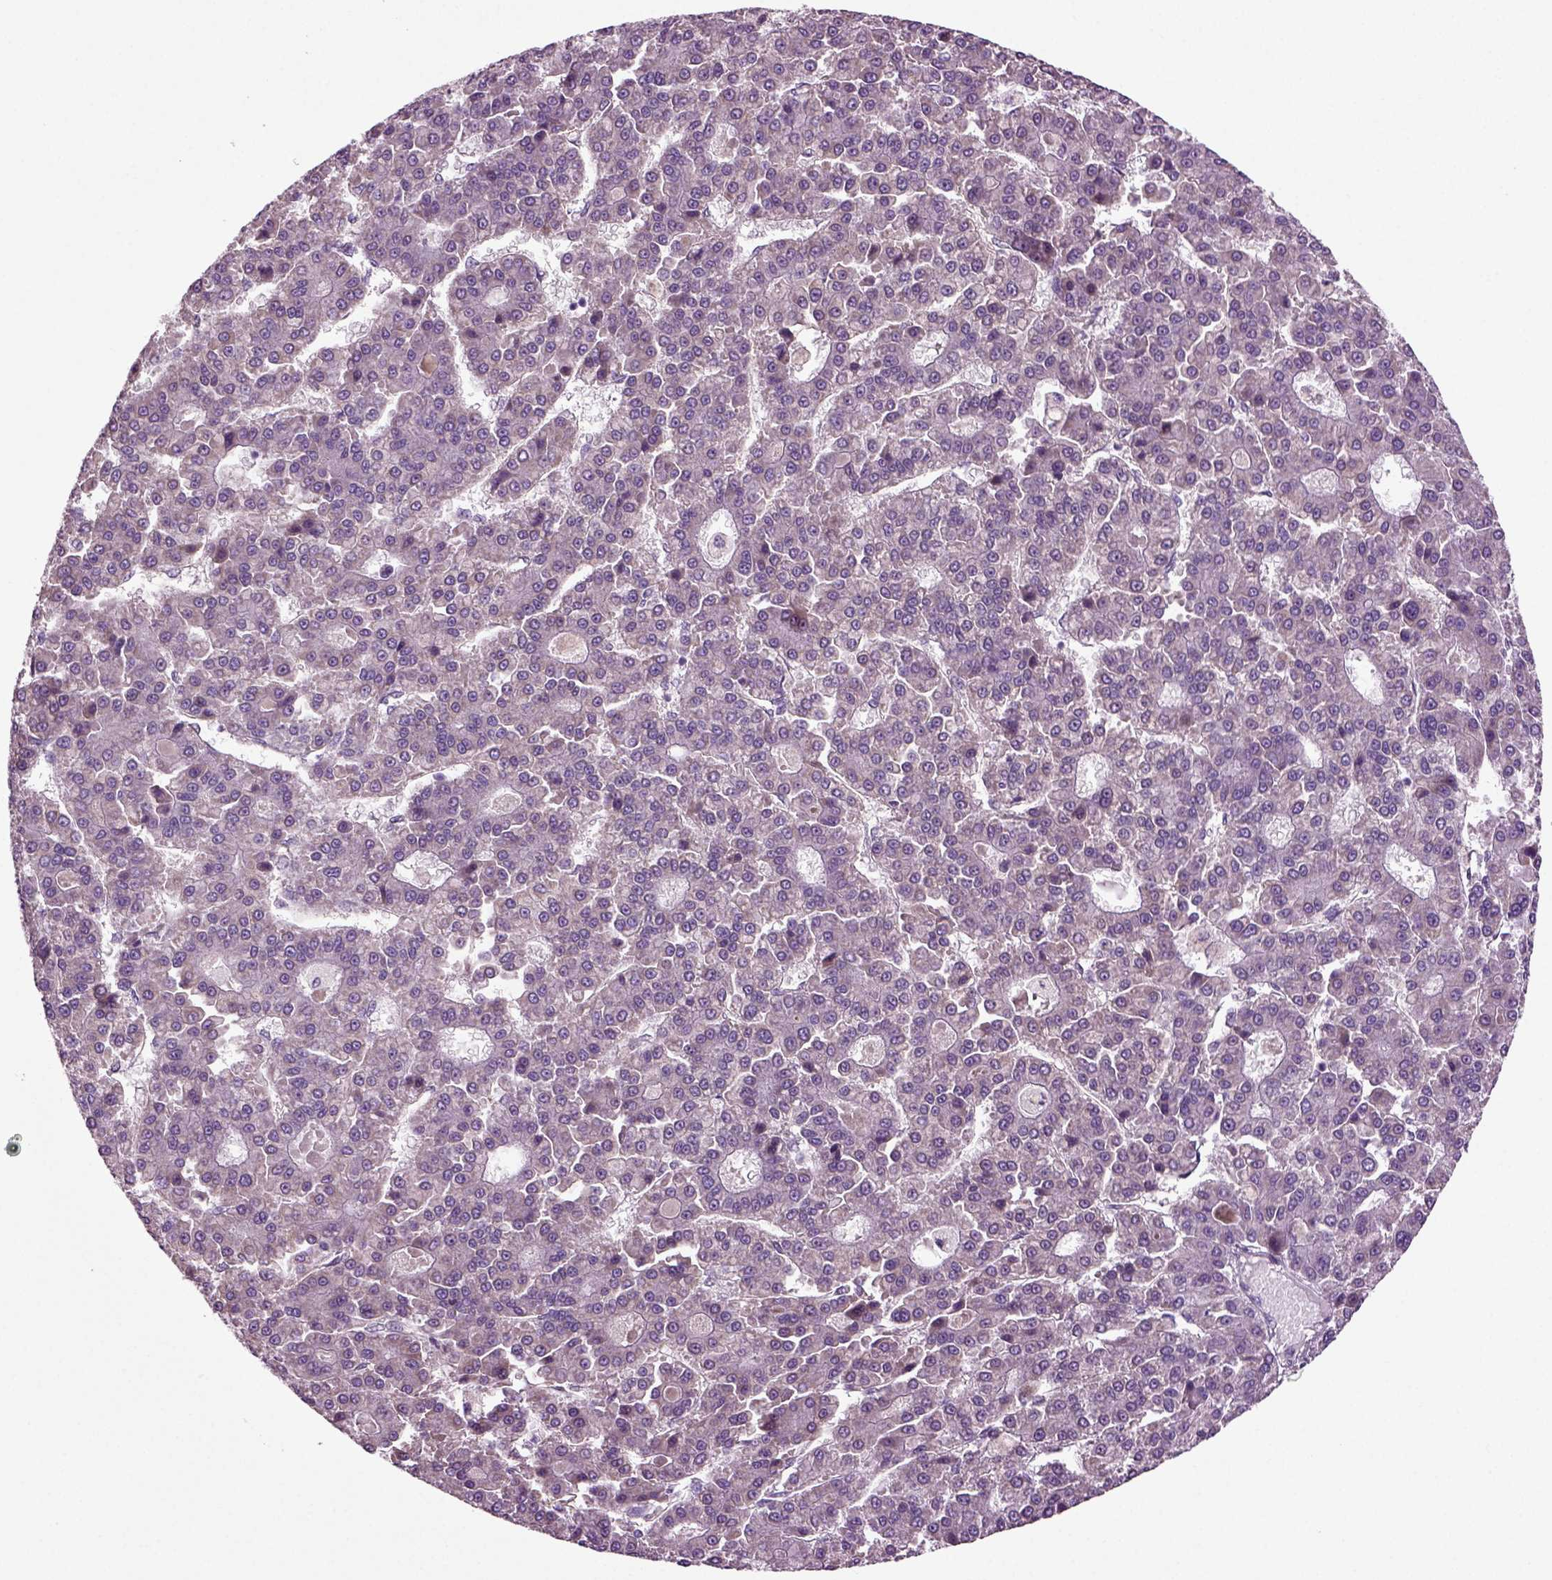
{"staining": {"intensity": "negative", "quantity": "none", "location": "none"}, "tissue": "liver cancer", "cell_type": "Tumor cells", "image_type": "cancer", "snomed": [{"axis": "morphology", "description": "Carcinoma, Hepatocellular, NOS"}, {"axis": "topography", "description": "Liver"}], "caption": "An image of liver cancer (hepatocellular carcinoma) stained for a protein shows no brown staining in tumor cells.", "gene": "COL9A2", "patient": {"sex": "male", "age": 70}}